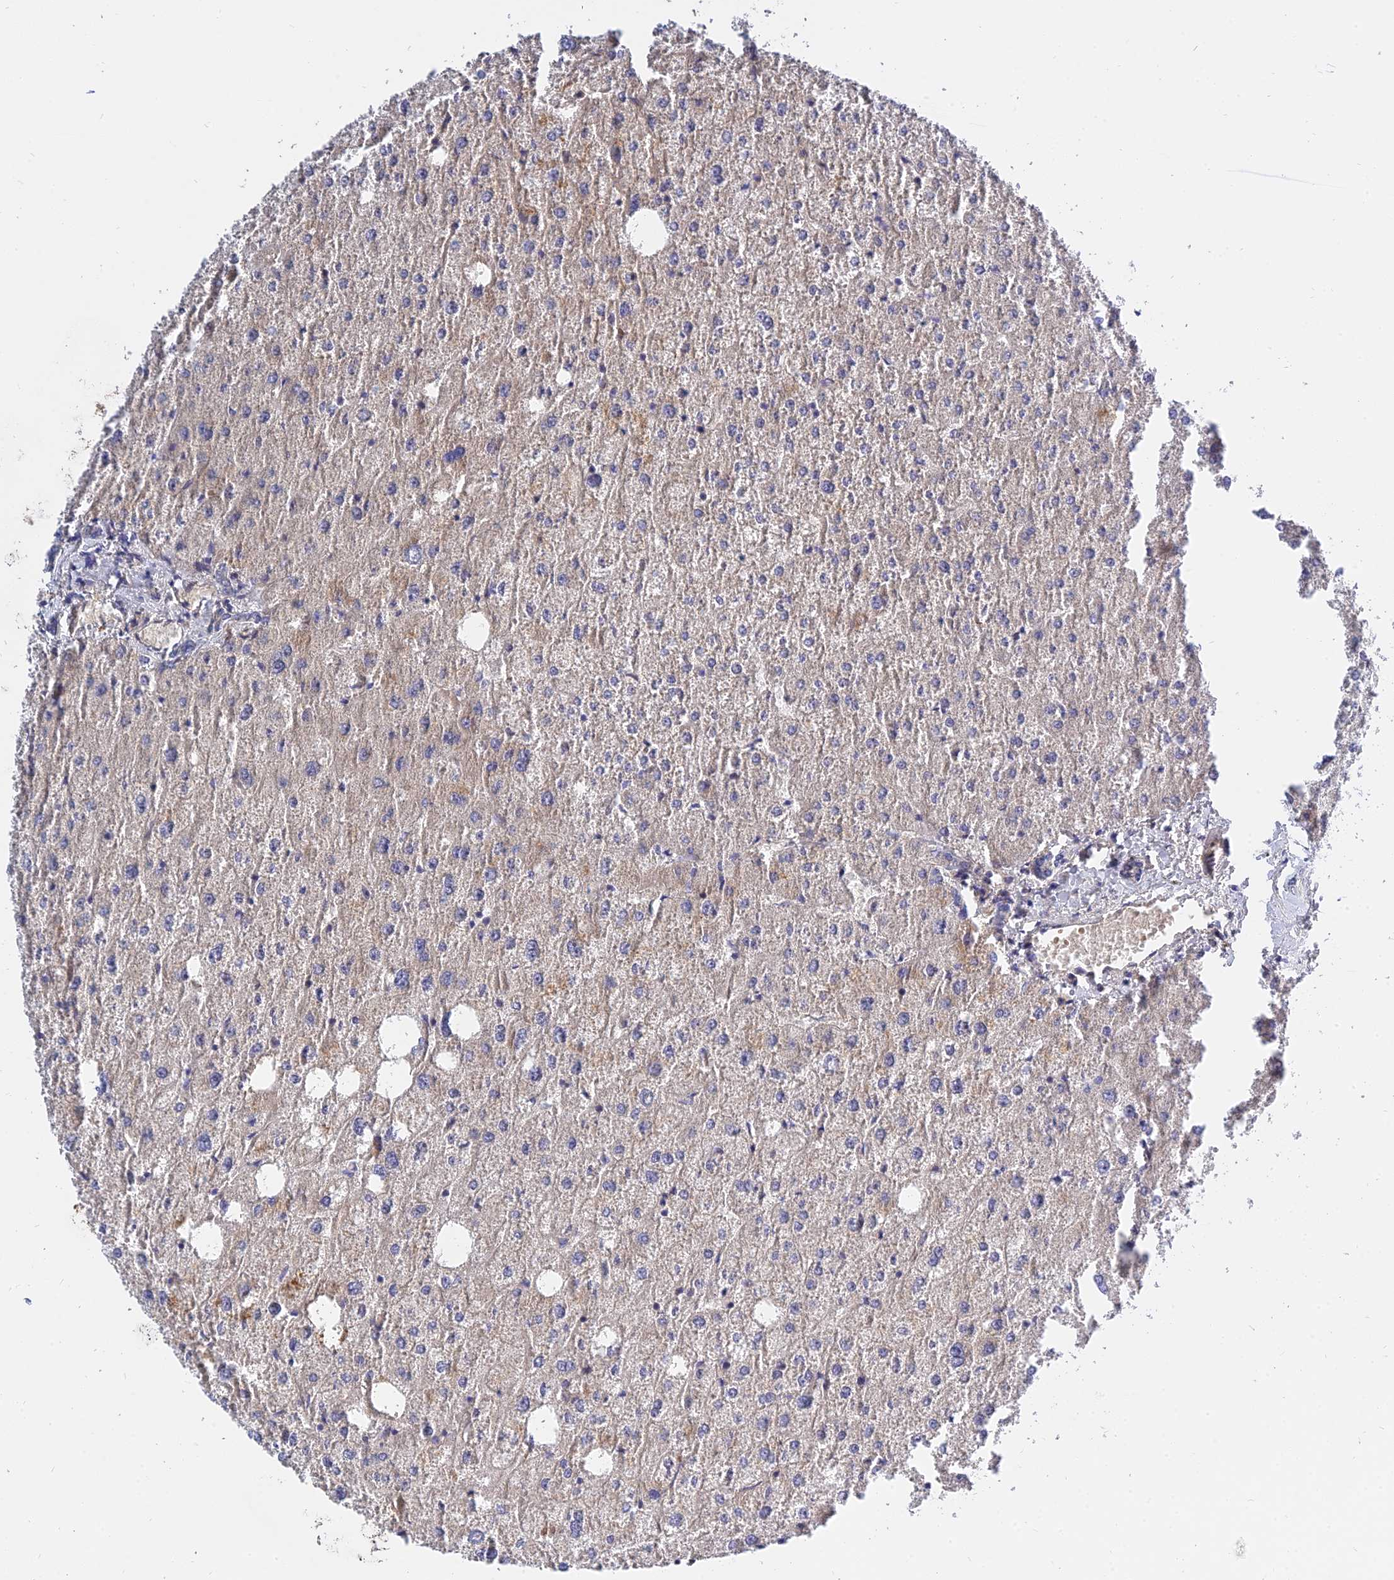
{"staining": {"intensity": "negative", "quantity": "none", "location": "none"}, "tissue": "liver", "cell_type": "Cholangiocytes", "image_type": "normal", "snomed": [{"axis": "morphology", "description": "Normal tissue, NOS"}, {"axis": "topography", "description": "Liver"}], "caption": "DAB (3,3'-diaminobenzidine) immunohistochemical staining of unremarkable liver reveals no significant positivity in cholangiocytes.", "gene": "MRPL35", "patient": {"sex": "male", "age": 73}}